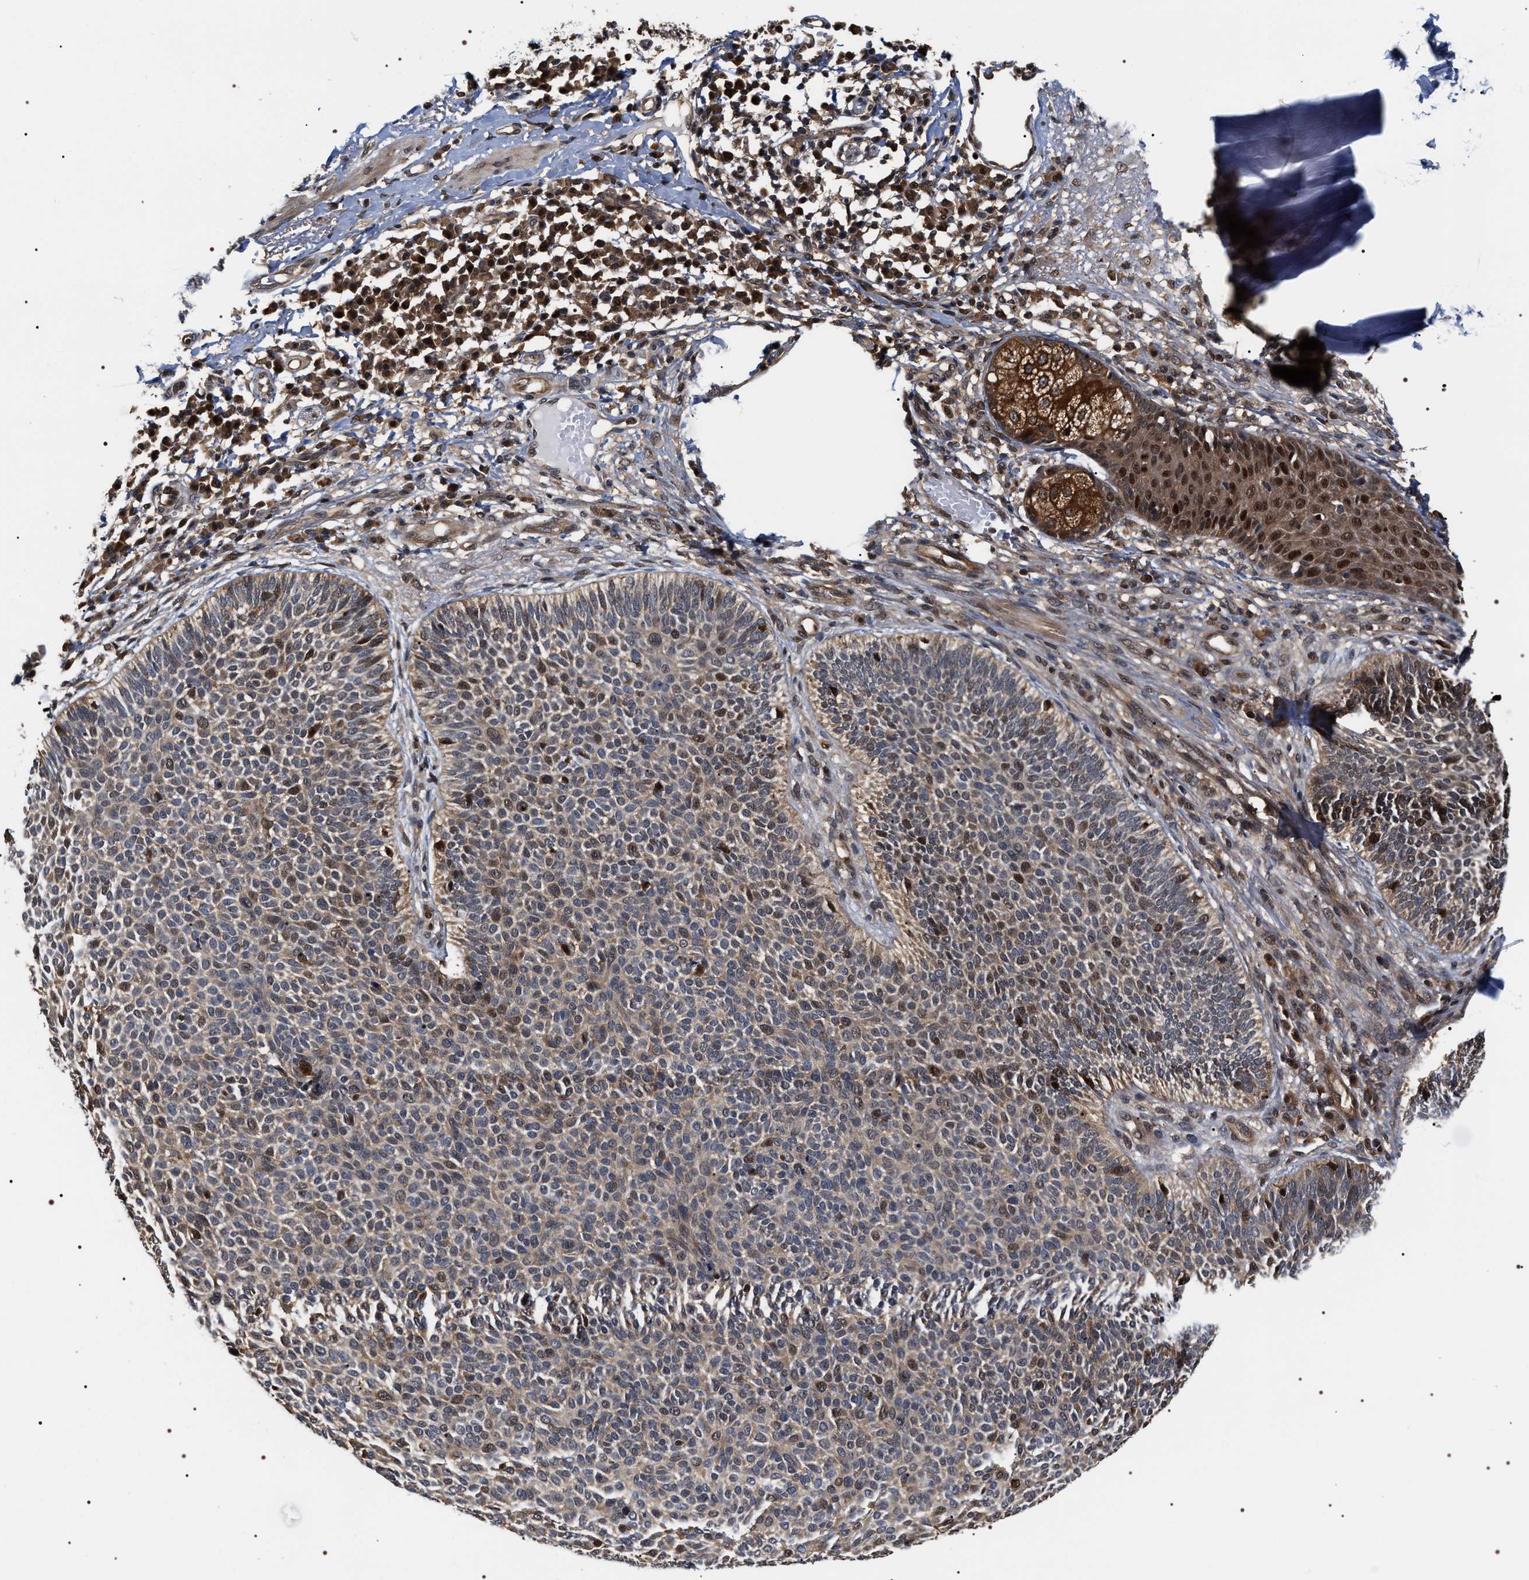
{"staining": {"intensity": "strong", "quantity": "<25%", "location": "cytoplasmic/membranous,nuclear"}, "tissue": "skin cancer", "cell_type": "Tumor cells", "image_type": "cancer", "snomed": [{"axis": "morphology", "description": "Normal tissue, NOS"}, {"axis": "morphology", "description": "Basal cell carcinoma"}, {"axis": "topography", "description": "Skin"}], "caption": "Protein analysis of basal cell carcinoma (skin) tissue reveals strong cytoplasmic/membranous and nuclear staining in approximately <25% of tumor cells.", "gene": "BAG6", "patient": {"sex": "male", "age": 52}}